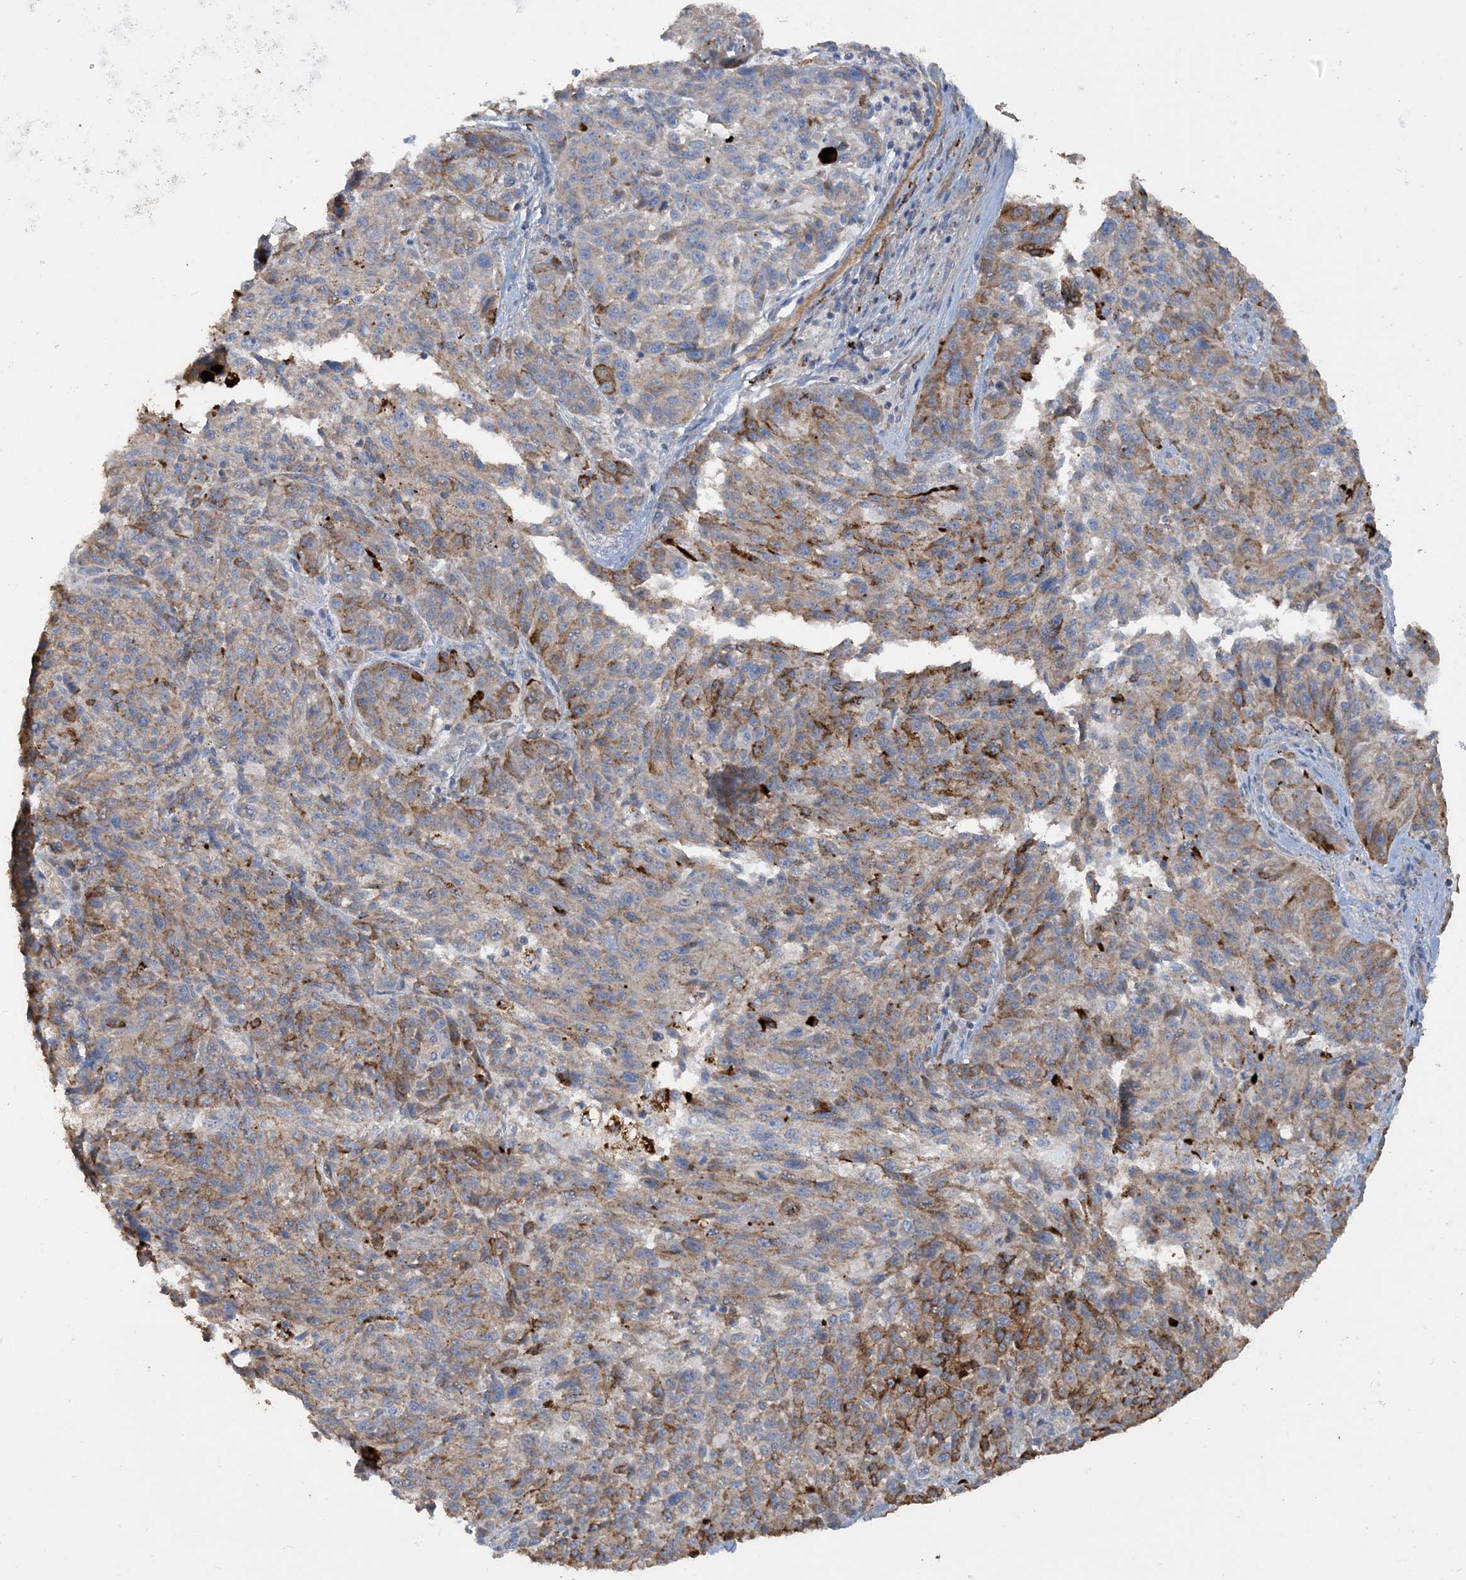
{"staining": {"intensity": "moderate", "quantity": ">75%", "location": "cytoplasmic/membranous"}, "tissue": "melanoma", "cell_type": "Tumor cells", "image_type": "cancer", "snomed": [{"axis": "morphology", "description": "Malignant melanoma, NOS"}, {"axis": "topography", "description": "Skin"}], "caption": "Brown immunohistochemical staining in malignant melanoma demonstrates moderate cytoplasmic/membranous expression in approximately >75% of tumor cells.", "gene": "SFMBT2", "patient": {"sex": "male", "age": 53}}